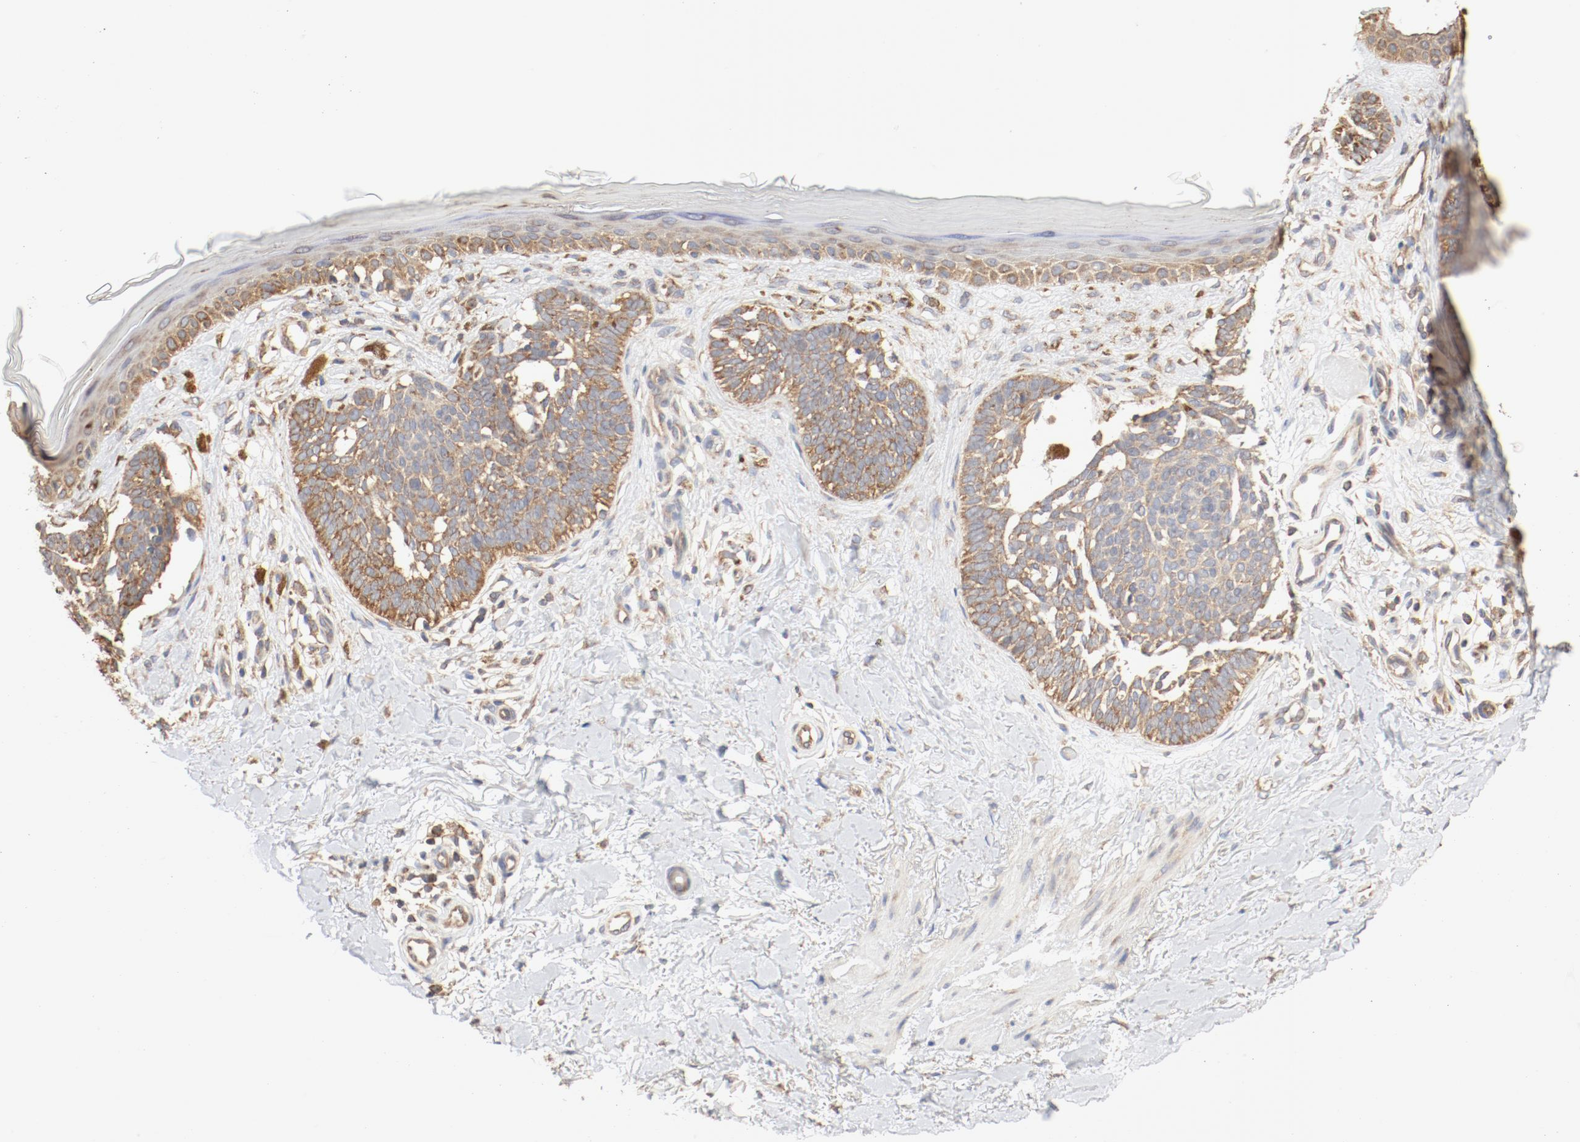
{"staining": {"intensity": "moderate", "quantity": ">75%", "location": "cytoplasmic/membranous"}, "tissue": "skin cancer", "cell_type": "Tumor cells", "image_type": "cancer", "snomed": [{"axis": "morphology", "description": "Normal tissue, NOS"}, {"axis": "morphology", "description": "Basal cell carcinoma"}, {"axis": "topography", "description": "Skin"}], "caption": "The histopathology image reveals staining of skin cancer (basal cell carcinoma), revealing moderate cytoplasmic/membranous protein staining (brown color) within tumor cells. (brown staining indicates protein expression, while blue staining denotes nuclei).", "gene": "RPS6", "patient": {"sex": "female", "age": 58}}